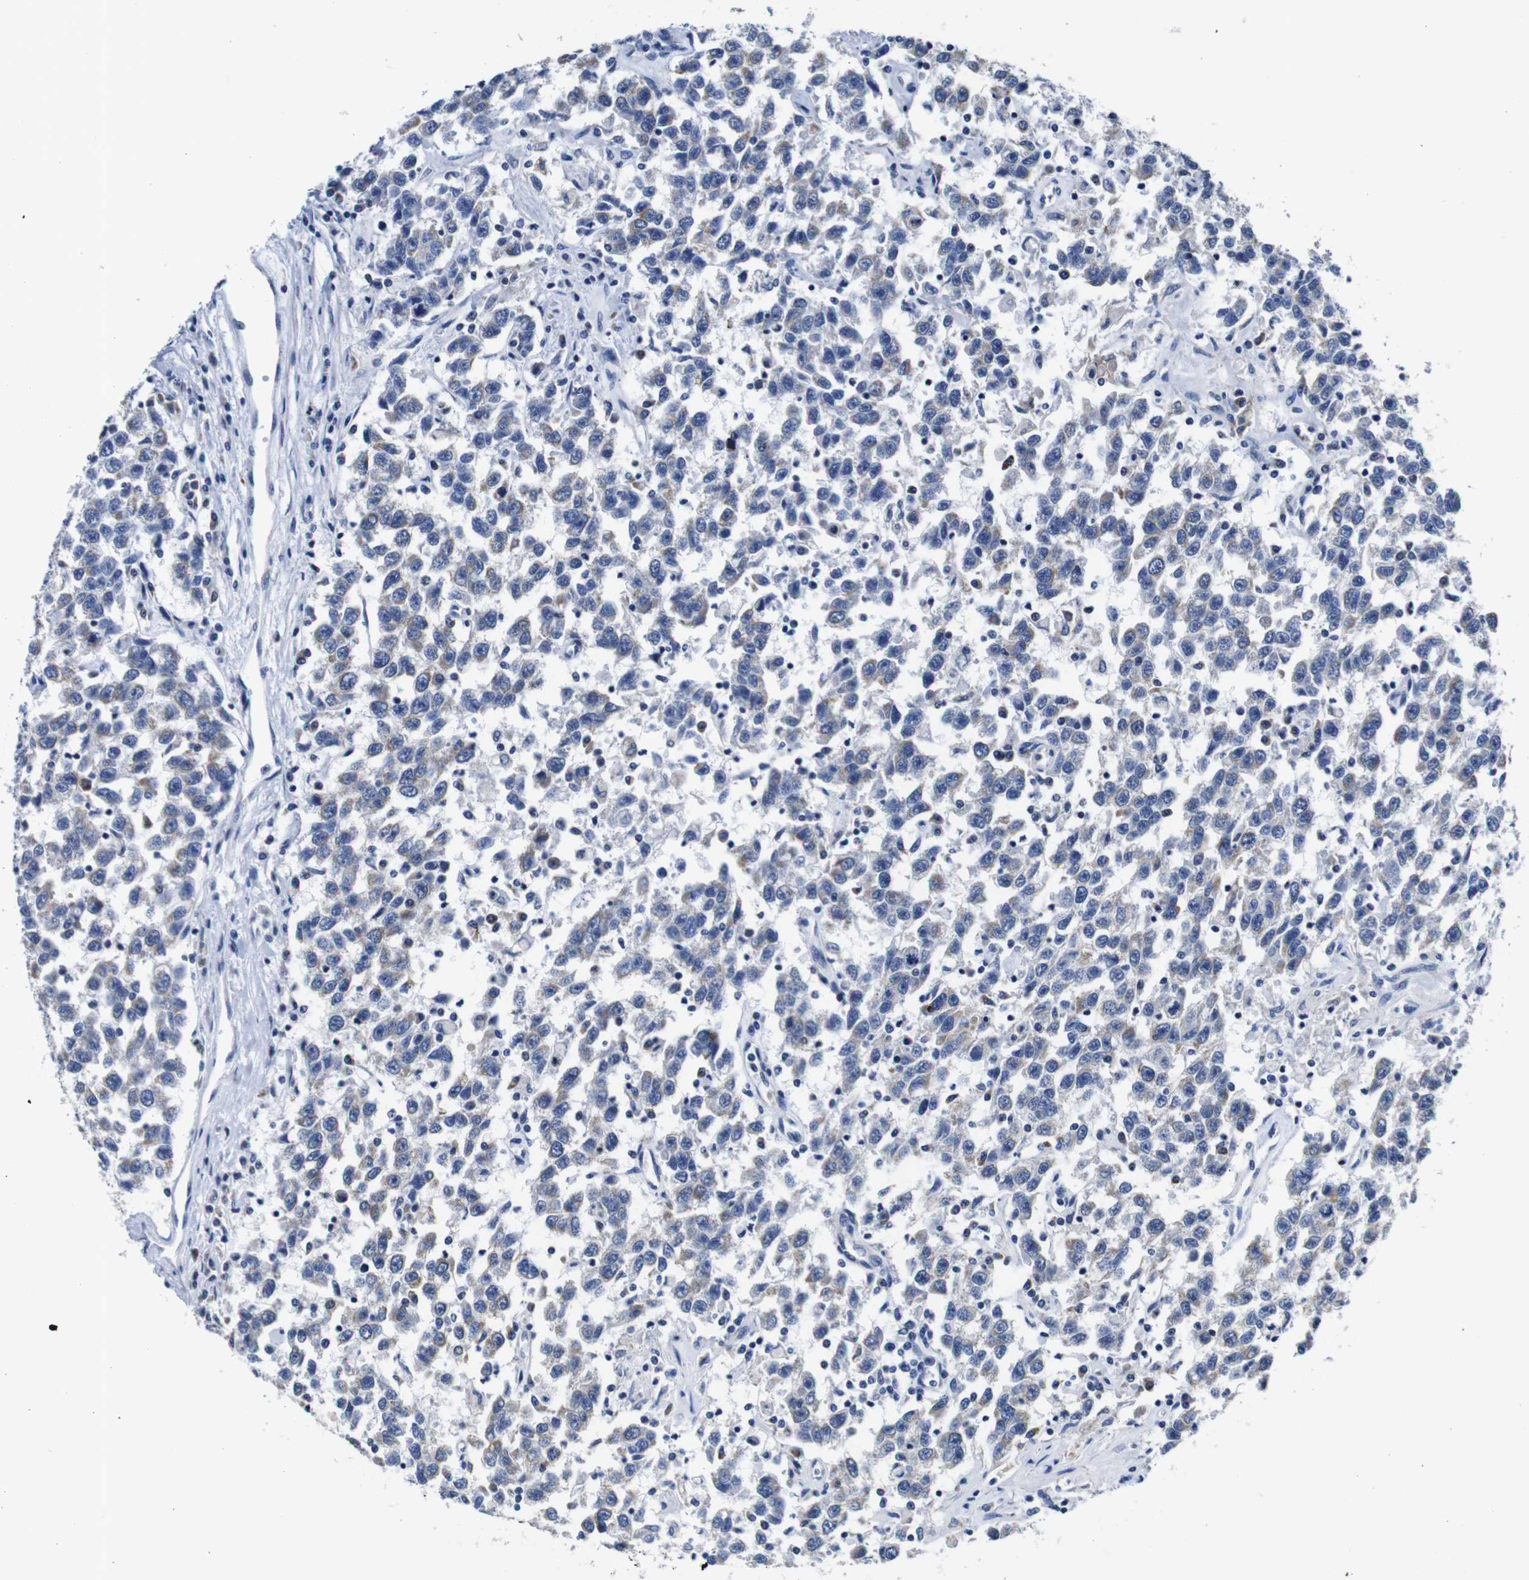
{"staining": {"intensity": "weak", "quantity": "<25%", "location": "cytoplasmic/membranous"}, "tissue": "testis cancer", "cell_type": "Tumor cells", "image_type": "cancer", "snomed": [{"axis": "morphology", "description": "Seminoma, NOS"}, {"axis": "topography", "description": "Testis"}], "caption": "An image of human seminoma (testis) is negative for staining in tumor cells.", "gene": "SNX19", "patient": {"sex": "male", "age": 41}}